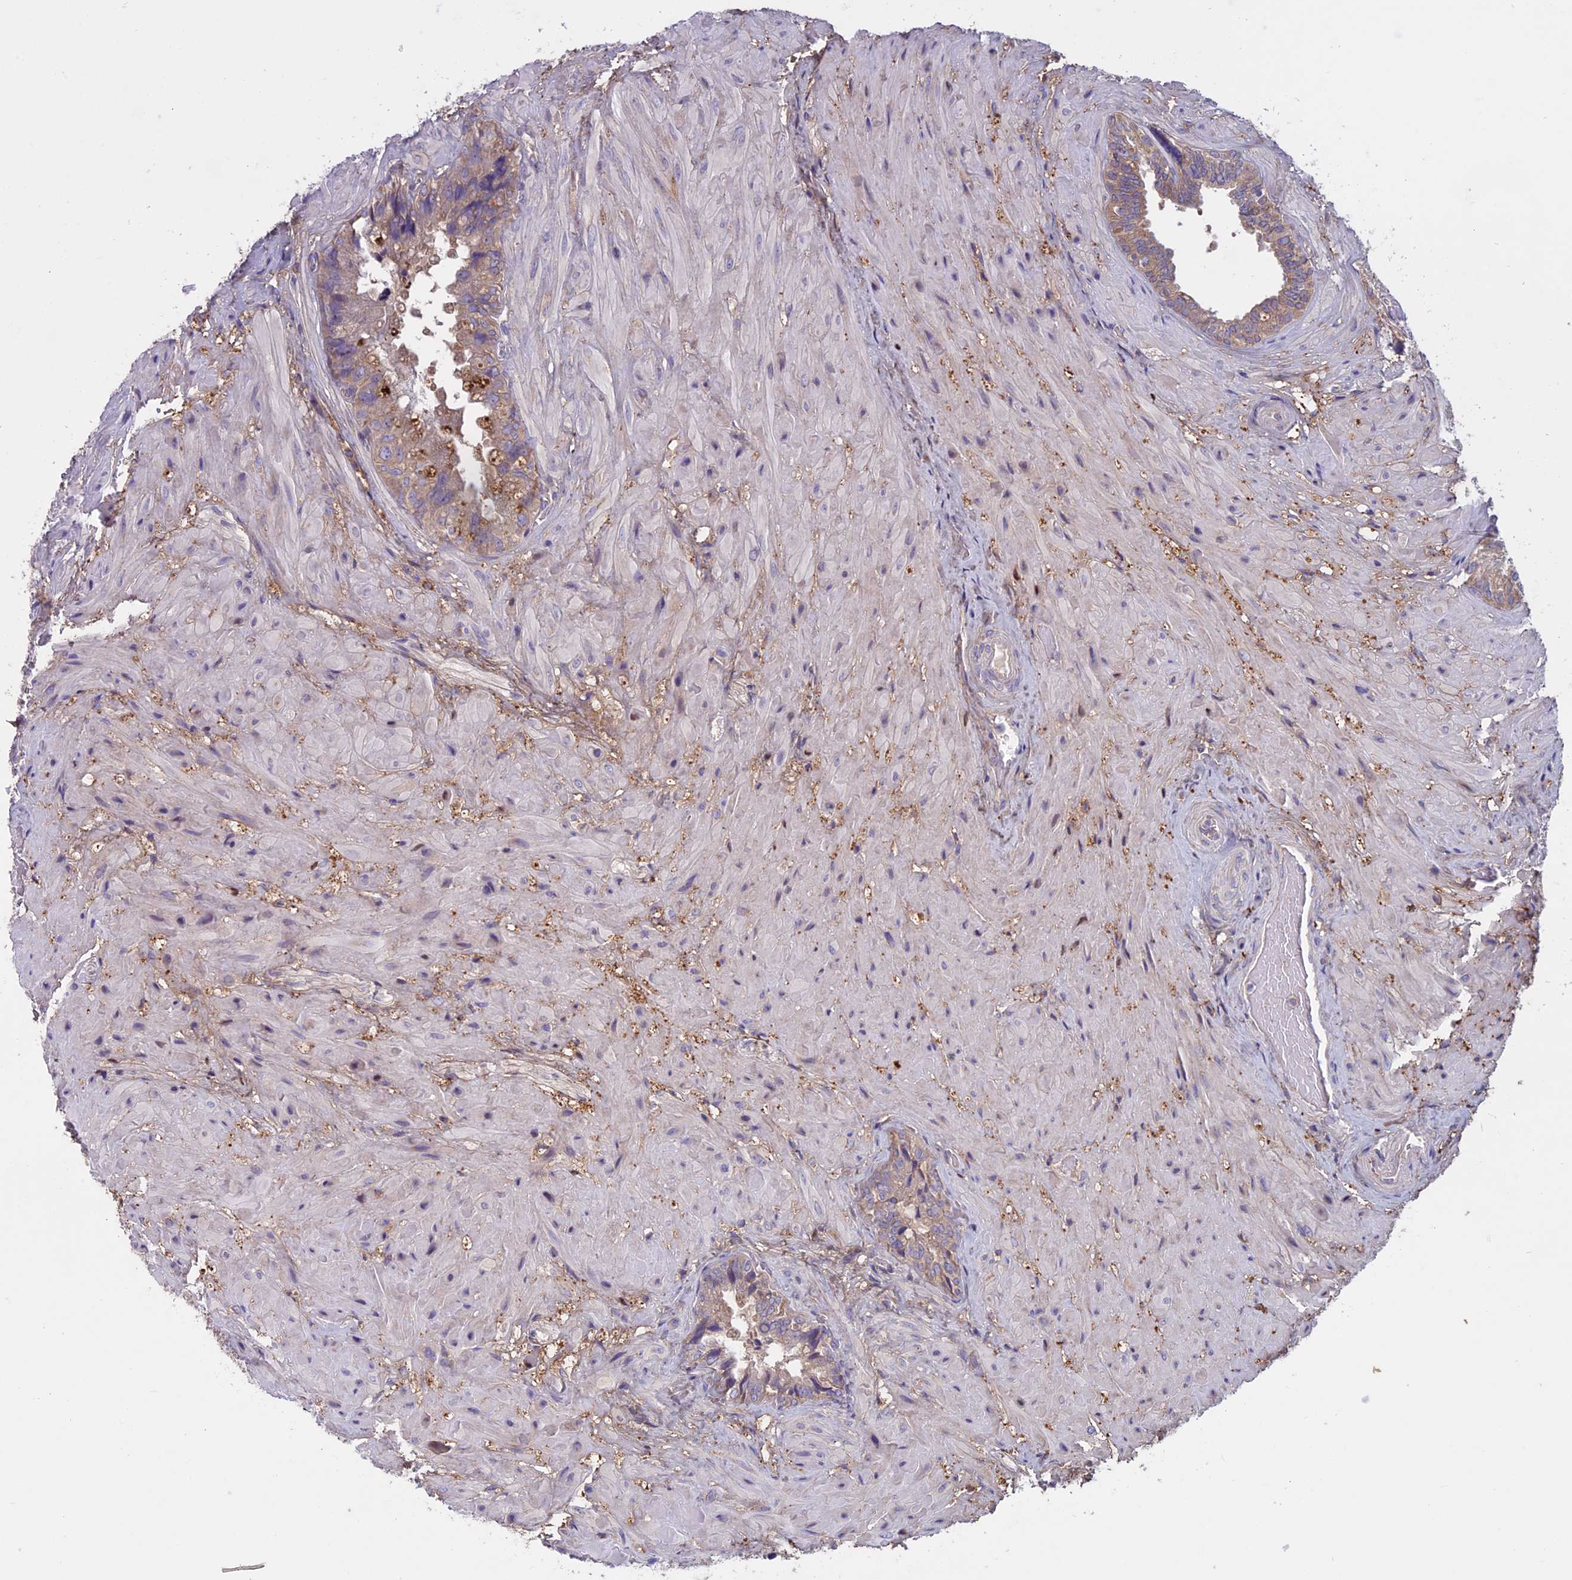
{"staining": {"intensity": "weak", "quantity": ">75%", "location": "cytoplasmic/membranous"}, "tissue": "seminal vesicle", "cell_type": "Glandular cells", "image_type": "normal", "snomed": [{"axis": "morphology", "description": "Normal tissue, NOS"}, {"axis": "topography", "description": "Prostate and seminal vesicle, NOS"}, {"axis": "topography", "description": "Prostate"}, {"axis": "topography", "description": "Seminal veicle"}], "caption": "Weak cytoplasmic/membranous expression is present in about >75% of glandular cells in benign seminal vesicle. (brown staining indicates protein expression, while blue staining denotes nuclei).", "gene": "DCTN5", "patient": {"sex": "male", "age": 67}}